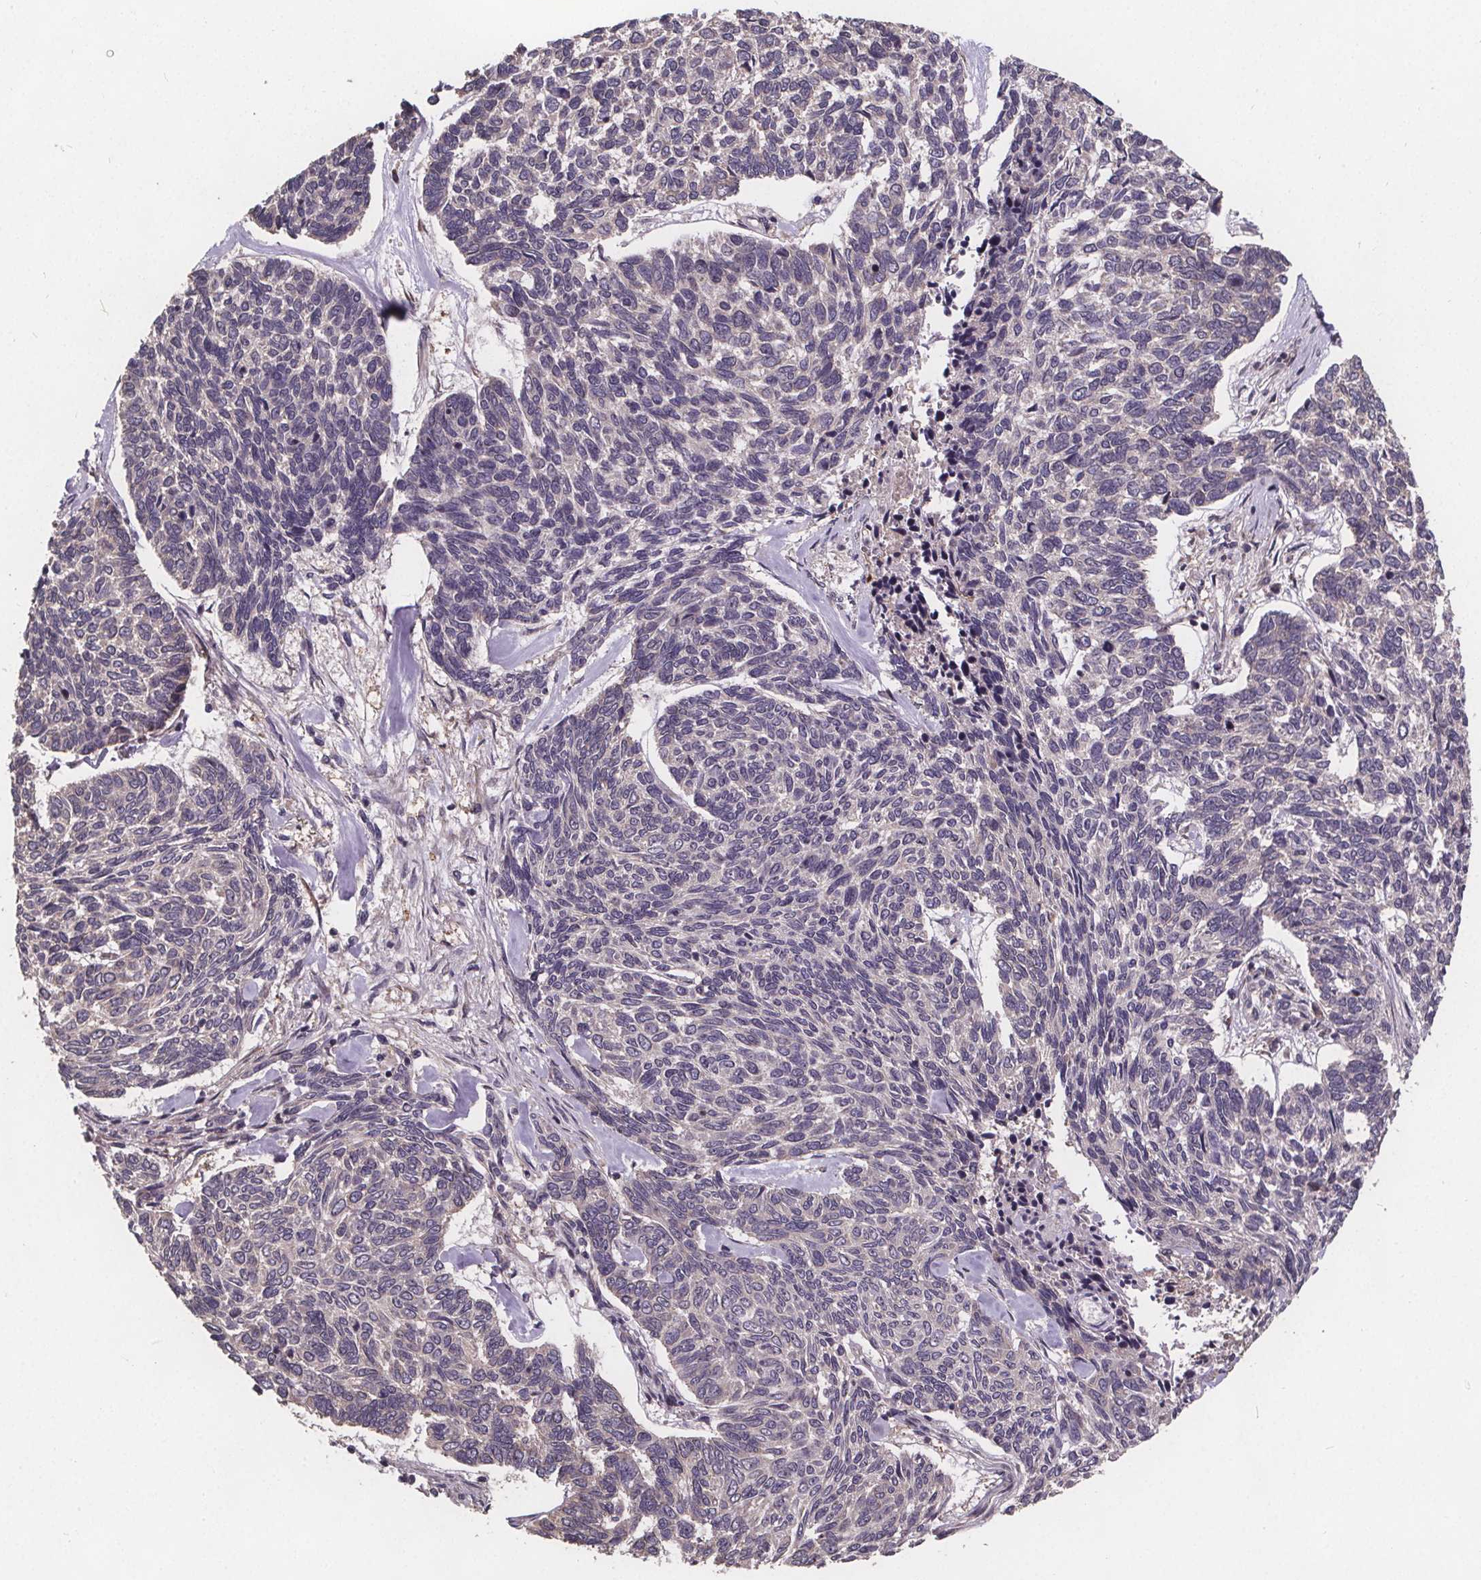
{"staining": {"intensity": "negative", "quantity": "none", "location": "none"}, "tissue": "skin cancer", "cell_type": "Tumor cells", "image_type": "cancer", "snomed": [{"axis": "morphology", "description": "Basal cell carcinoma"}, {"axis": "topography", "description": "Skin"}], "caption": "Human skin basal cell carcinoma stained for a protein using immunohistochemistry demonstrates no positivity in tumor cells.", "gene": "USP9X", "patient": {"sex": "female", "age": 65}}